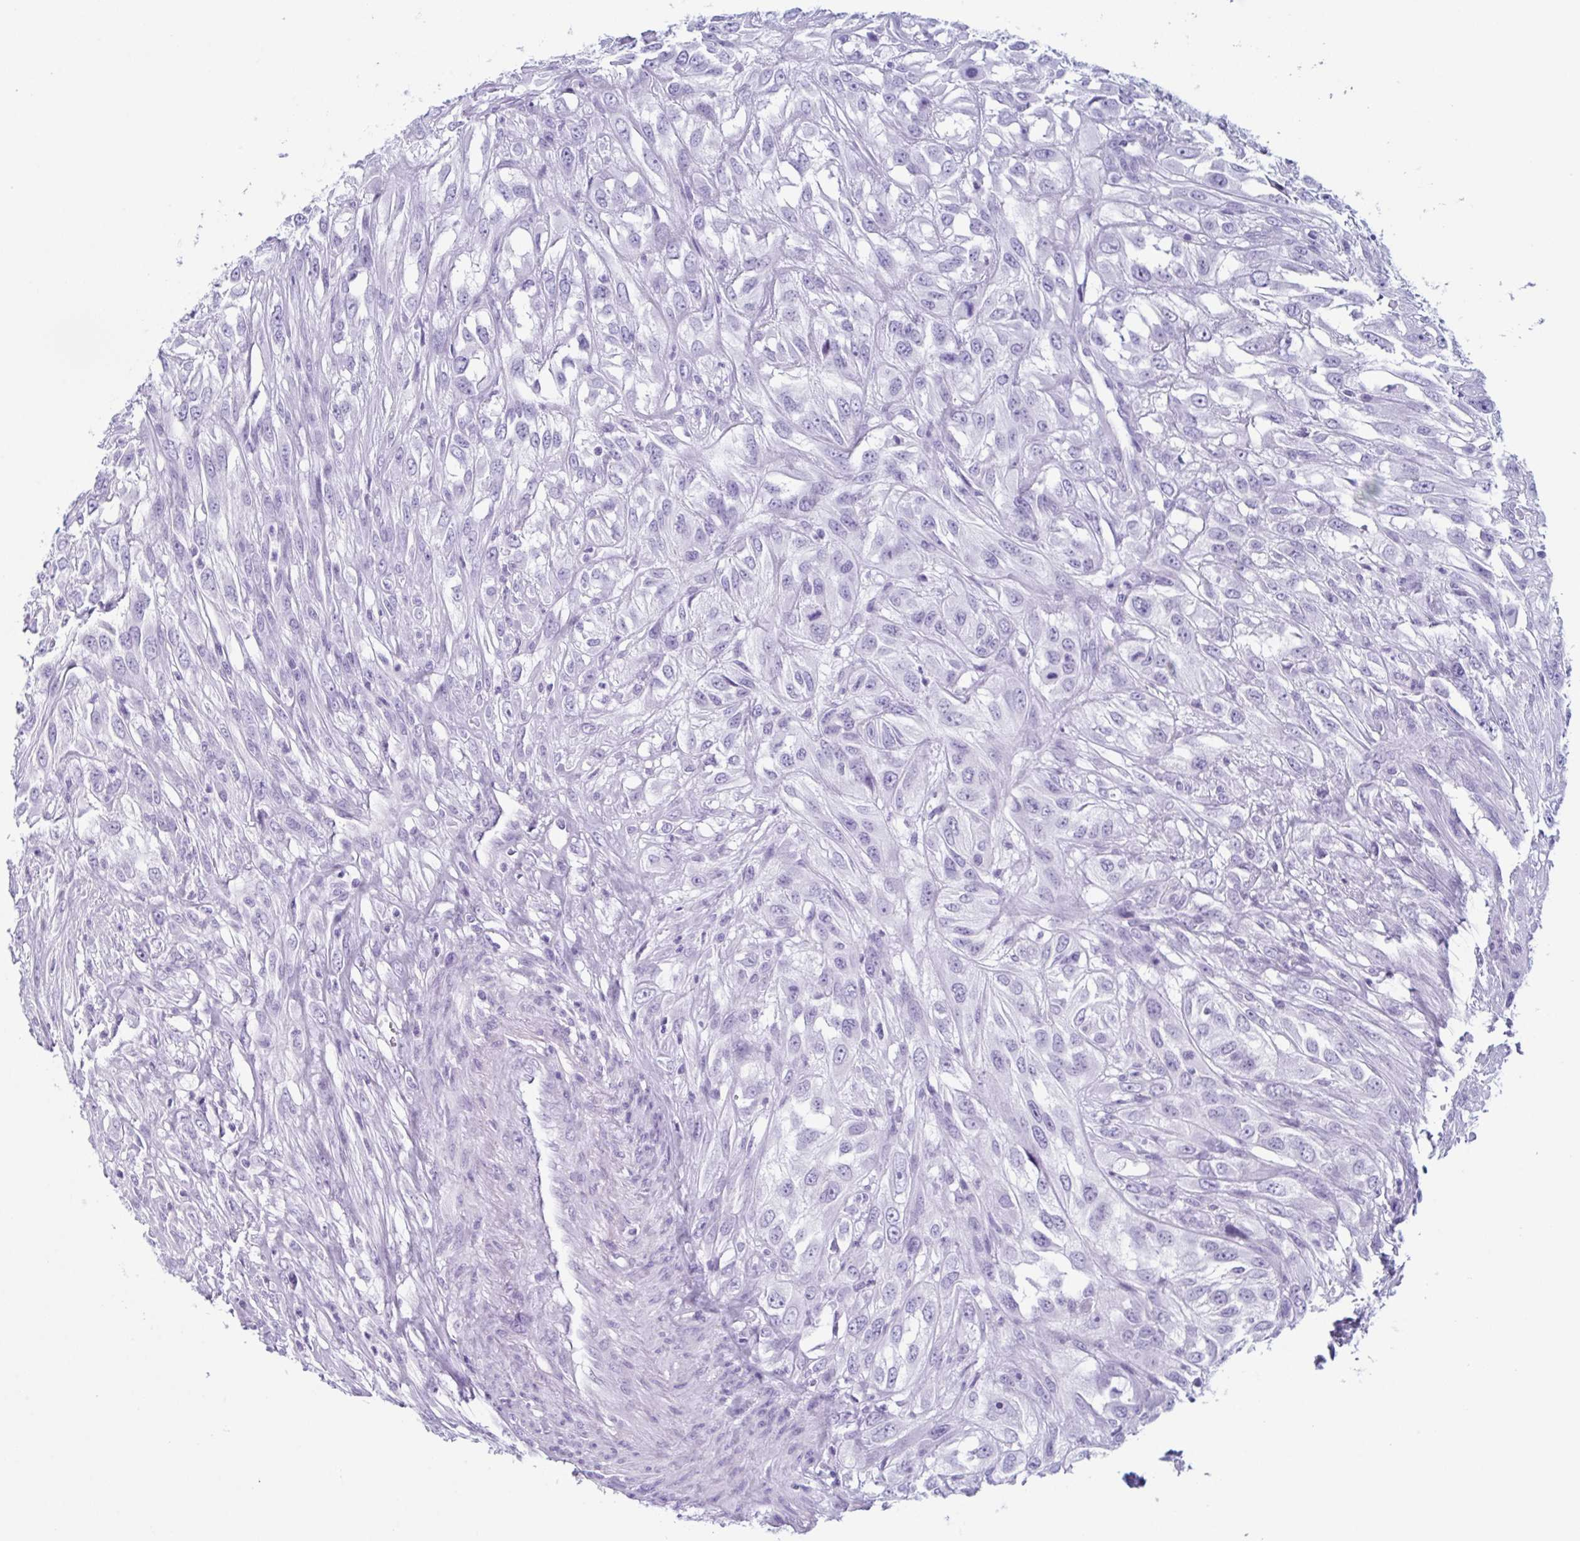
{"staining": {"intensity": "negative", "quantity": "none", "location": "none"}, "tissue": "urothelial cancer", "cell_type": "Tumor cells", "image_type": "cancer", "snomed": [{"axis": "morphology", "description": "Urothelial carcinoma, High grade"}, {"axis": "topography", "description": "Urinary bladder"}], "caption": "This is an immunohistochemistry (IHC) micrograph of urothelial cancer. There is no positivity in tumor cells.", "gene": "ENKUR", "patient": {"sex": "male", "age": 67}}